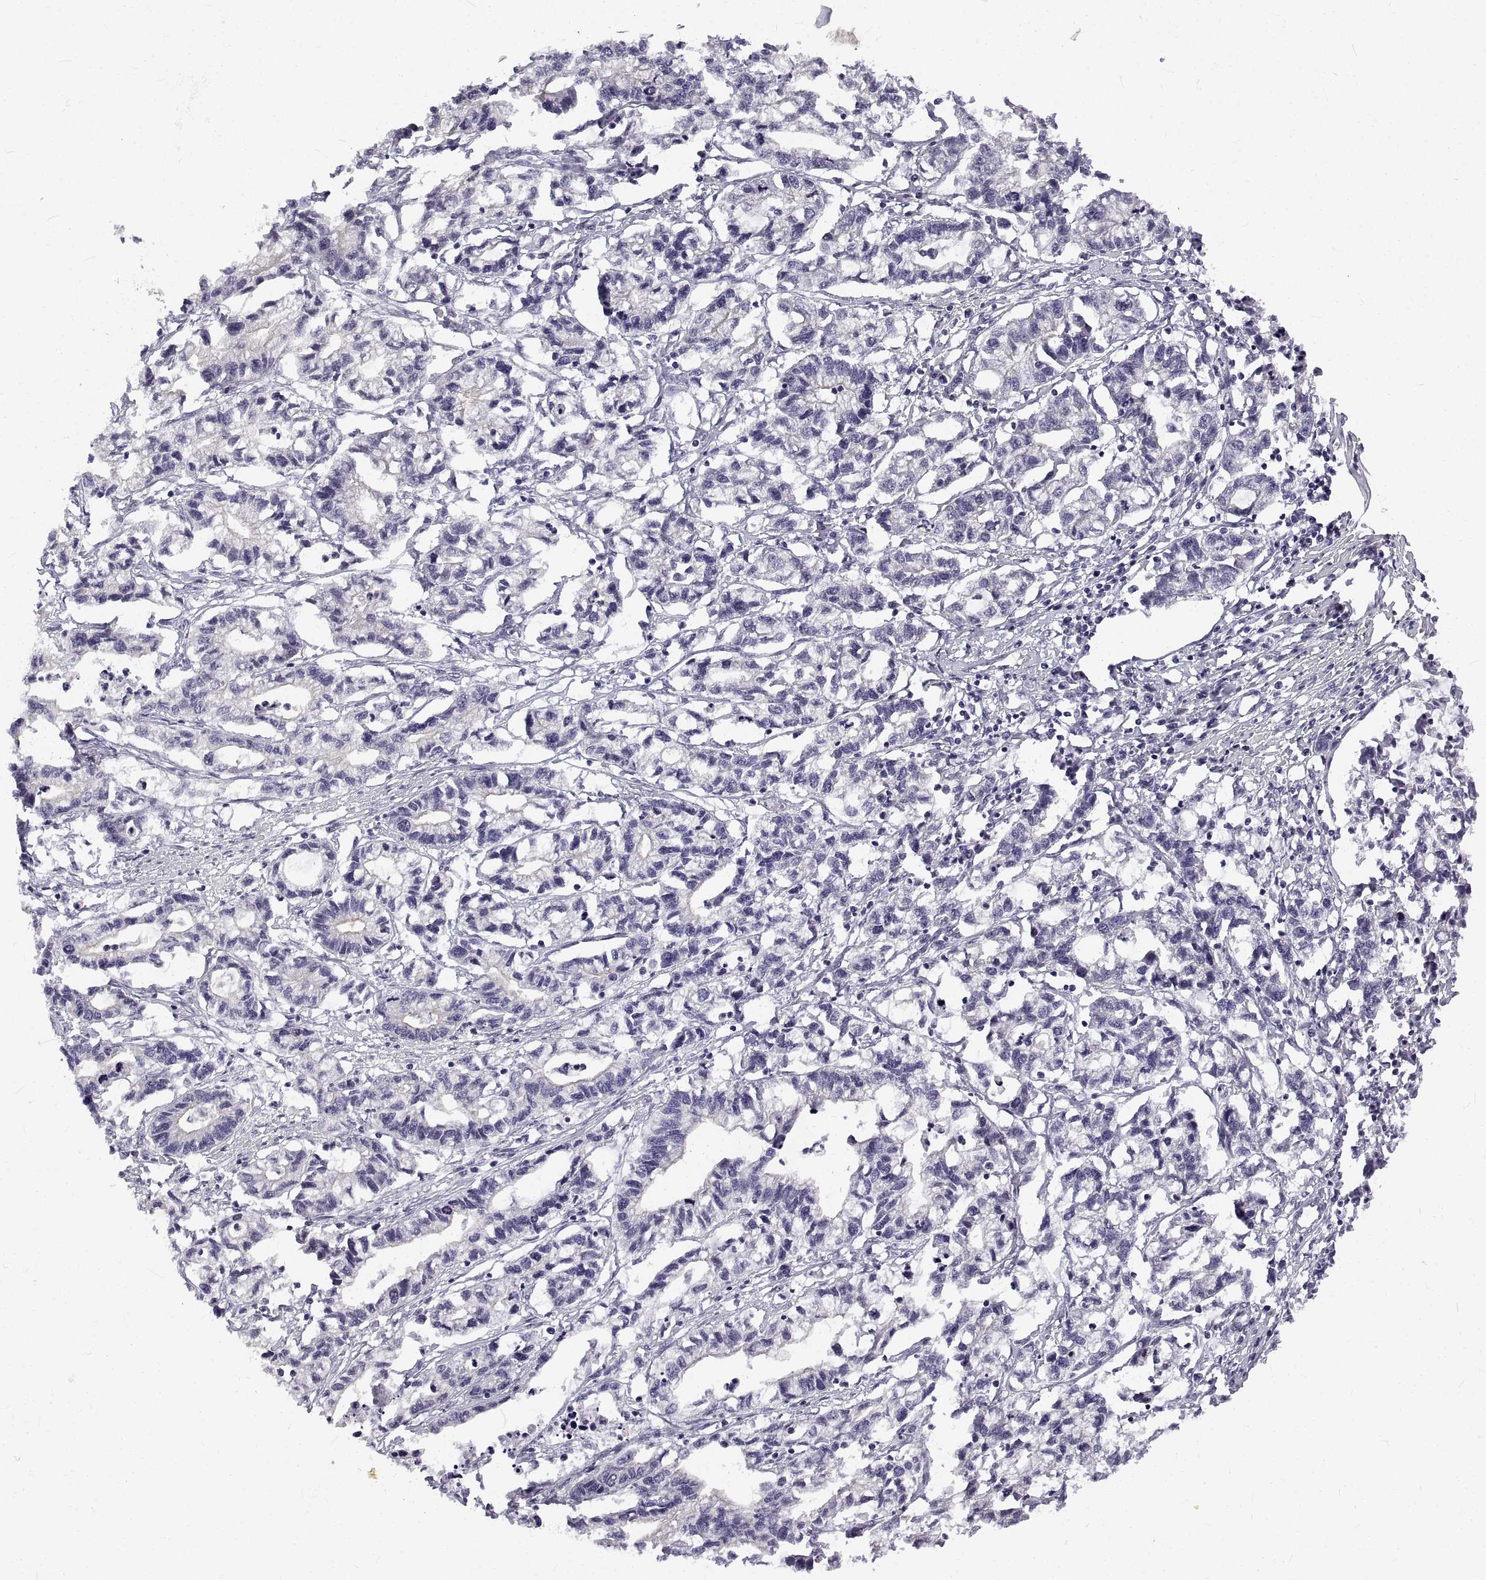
{"staining": {"intensity": "negative", "quantity": "none", "location": "none"}, "tissue": "stomach cancer", "cell_type": "Tumor cells", "image_type": "cancer", "snomed": [{"axis": "morphology", "description": "Adenocarcinoma, NOS"}, {"axis": "topography", "description": "Stomach"}], "caption": "Immunohistochemistry image of neoplastic tissue: stomach cancer stained with DAB (3,3'-diaminobenzidine) shows no significant protein positivity in tumor cells. (IHC, brightfield microscopy, high magnification).", "gene": "ANO2", "patient": {"sex": "male", "age": 83}}